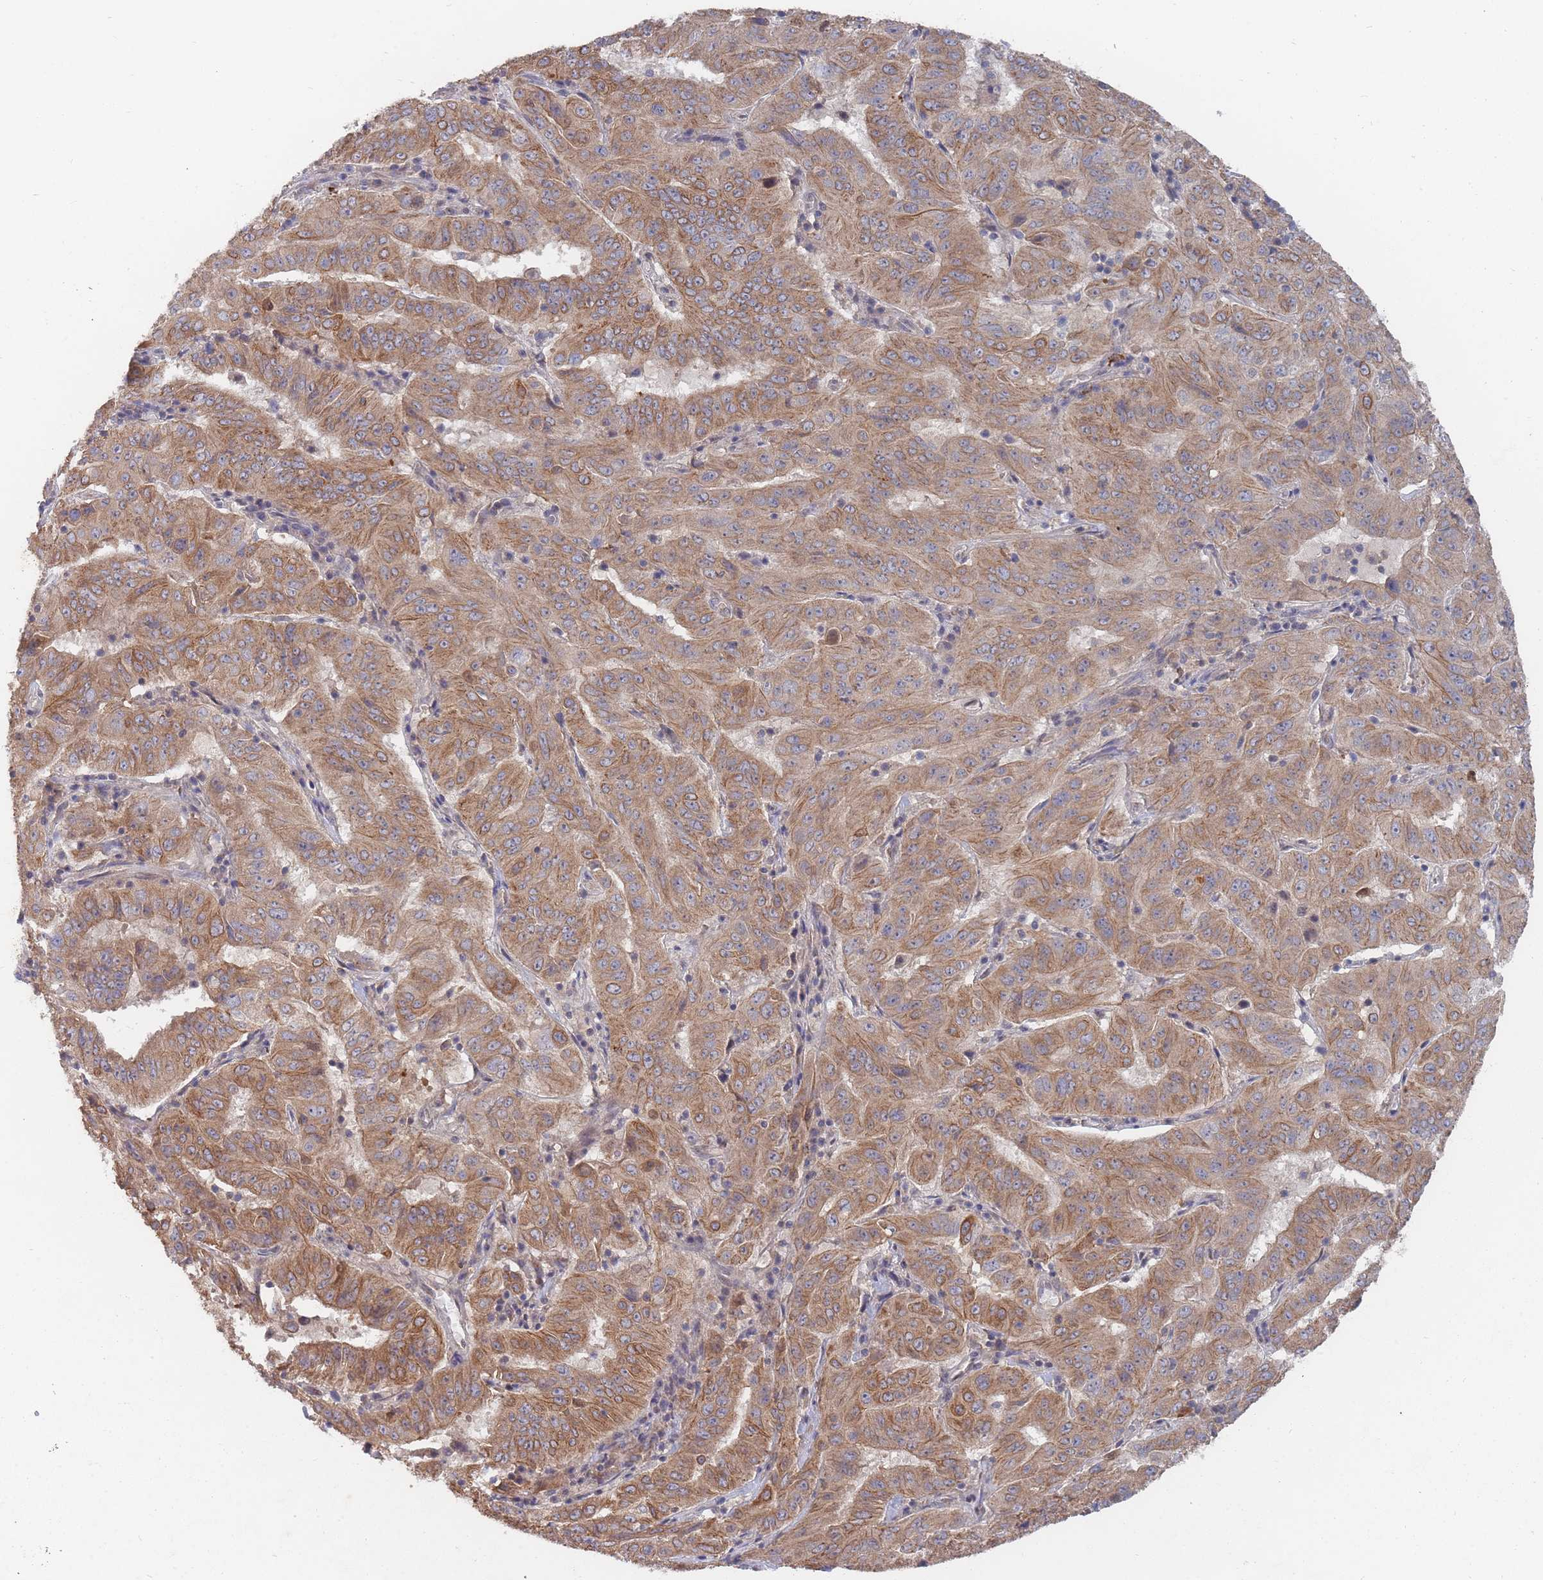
{"staining": {"intensity": "moderate", "quantity": ">75%", "location": "cytoplasmic/membranous"}, "tissue": "pancreatic cancer", "cell_type": "Tumor cells", "image_type": "cancer", "snomed": [{"axis": "morphology", "description": "Adenocarcinoma, NOS"}, {"axis": "topography", "description": "Pancreas"}], "caption": "DAB (3,3'-diaminobenzidine) immunohistochemical staining of human adenocarcinoma (pancreatic) shows moderate cytoplasmic/membranous protein expression in approximately >75% of tumor cells.", "gene": "SLC35F5", "patient": {"sex": "male", "age": 63}}